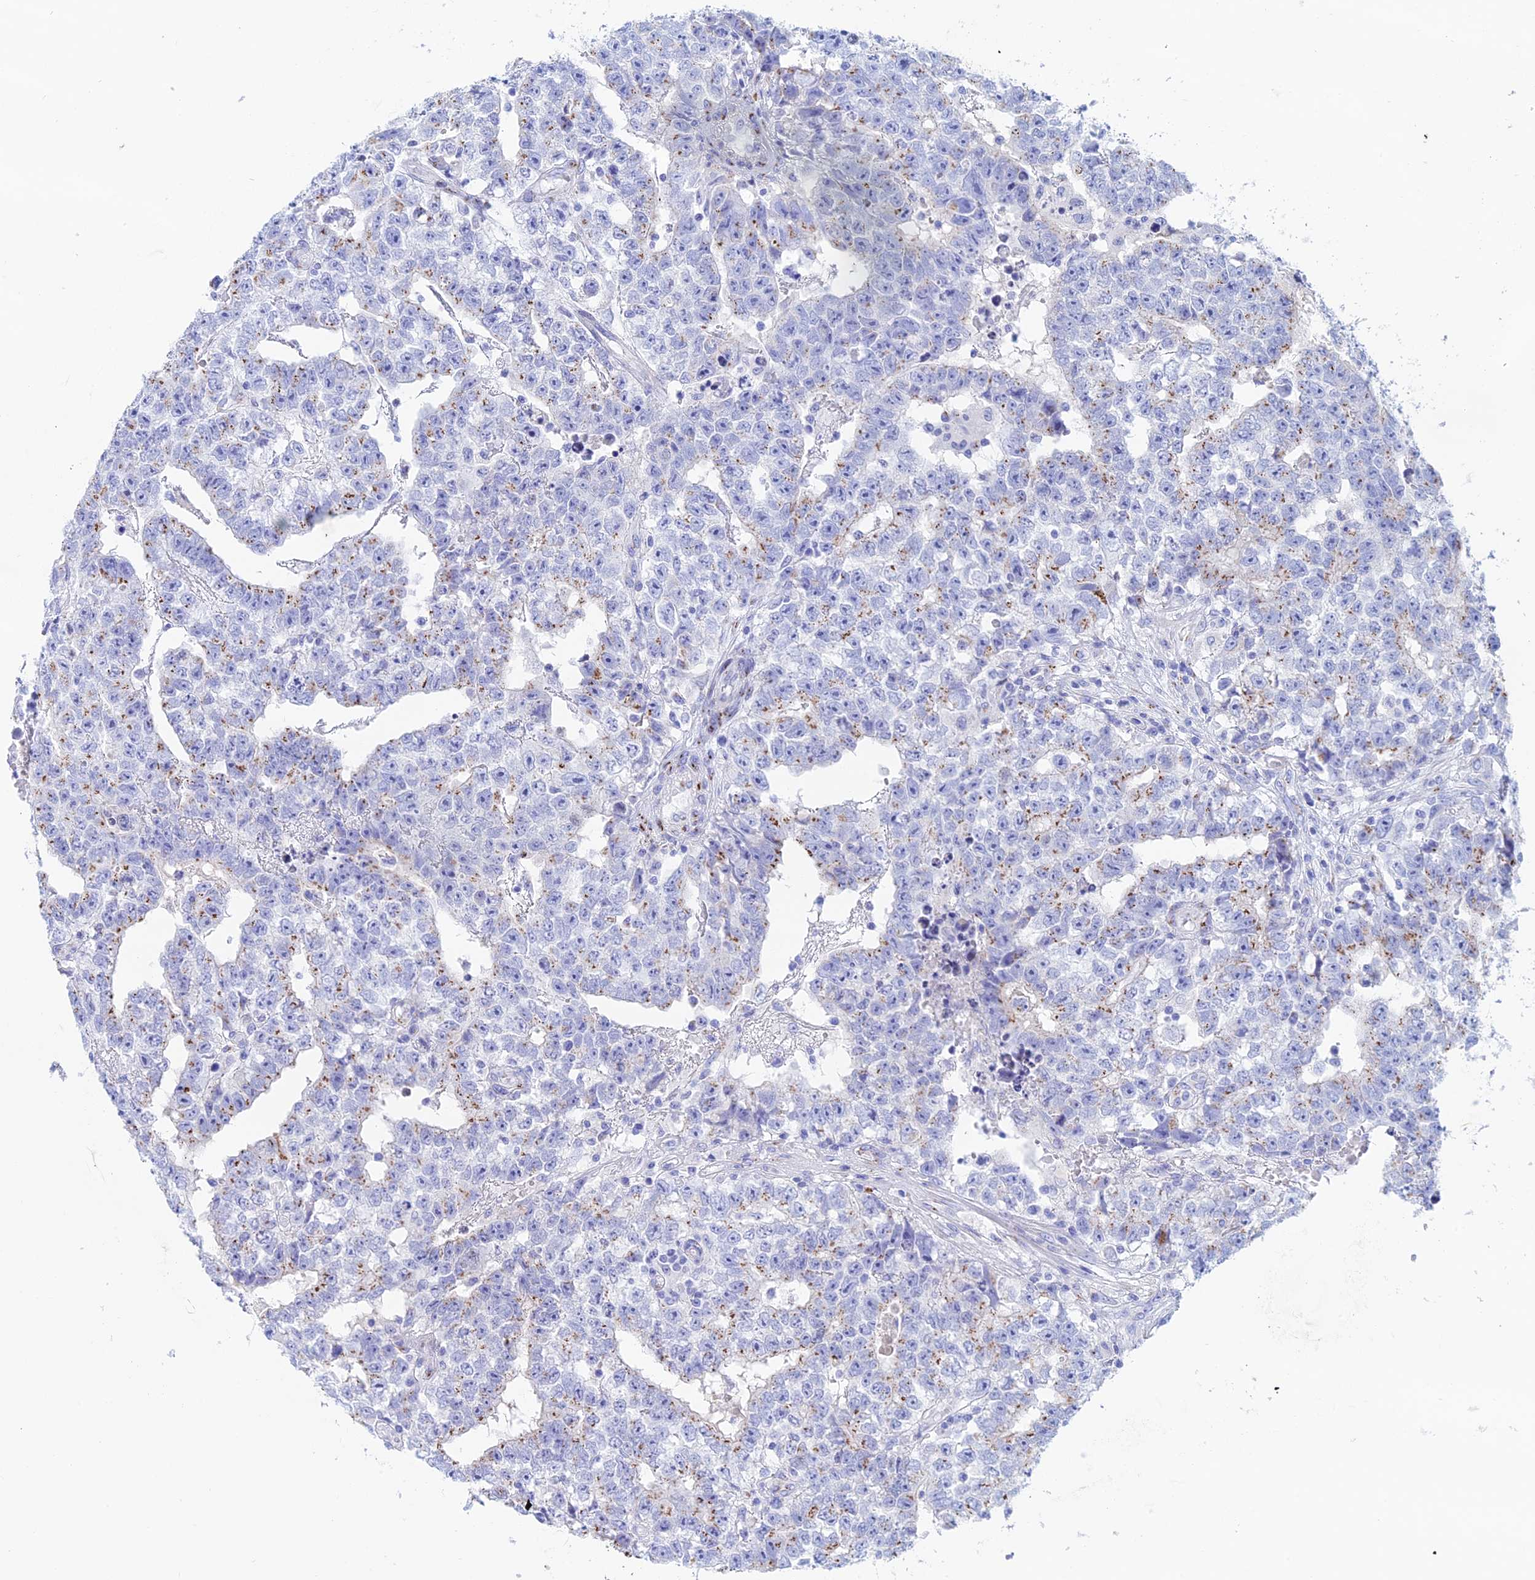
{"staining": {"intensity": "moderate", "quantity": "<25%", "location": "cytoplasmic/membranous"}, "tissue": "testis cancer", "cell_type": "Tumor cells", "image_type": "cancer", "snomed": [{"axis": "morphology", "description": "Carcinoma, Embryonal, NOS"}, {"axis": "topography", "description": "Testis"}], "caption": "Immunohistochemistry staining of testis cancer (embryonal carcinoma), which demonstrates low levels of moderate cytoplasmic/membranous positivity in about <25% of tumor cells indicating moderate cytoplasmic/membranous protein positivity. The staining was performed using DAB (3,3'-diaminobenzidine) (brown) for protein detection and nuclei were counterstained in hematoxylin (blue).", "gene": "ERICH4", "patient": {"sex": "male", "age": 25}}